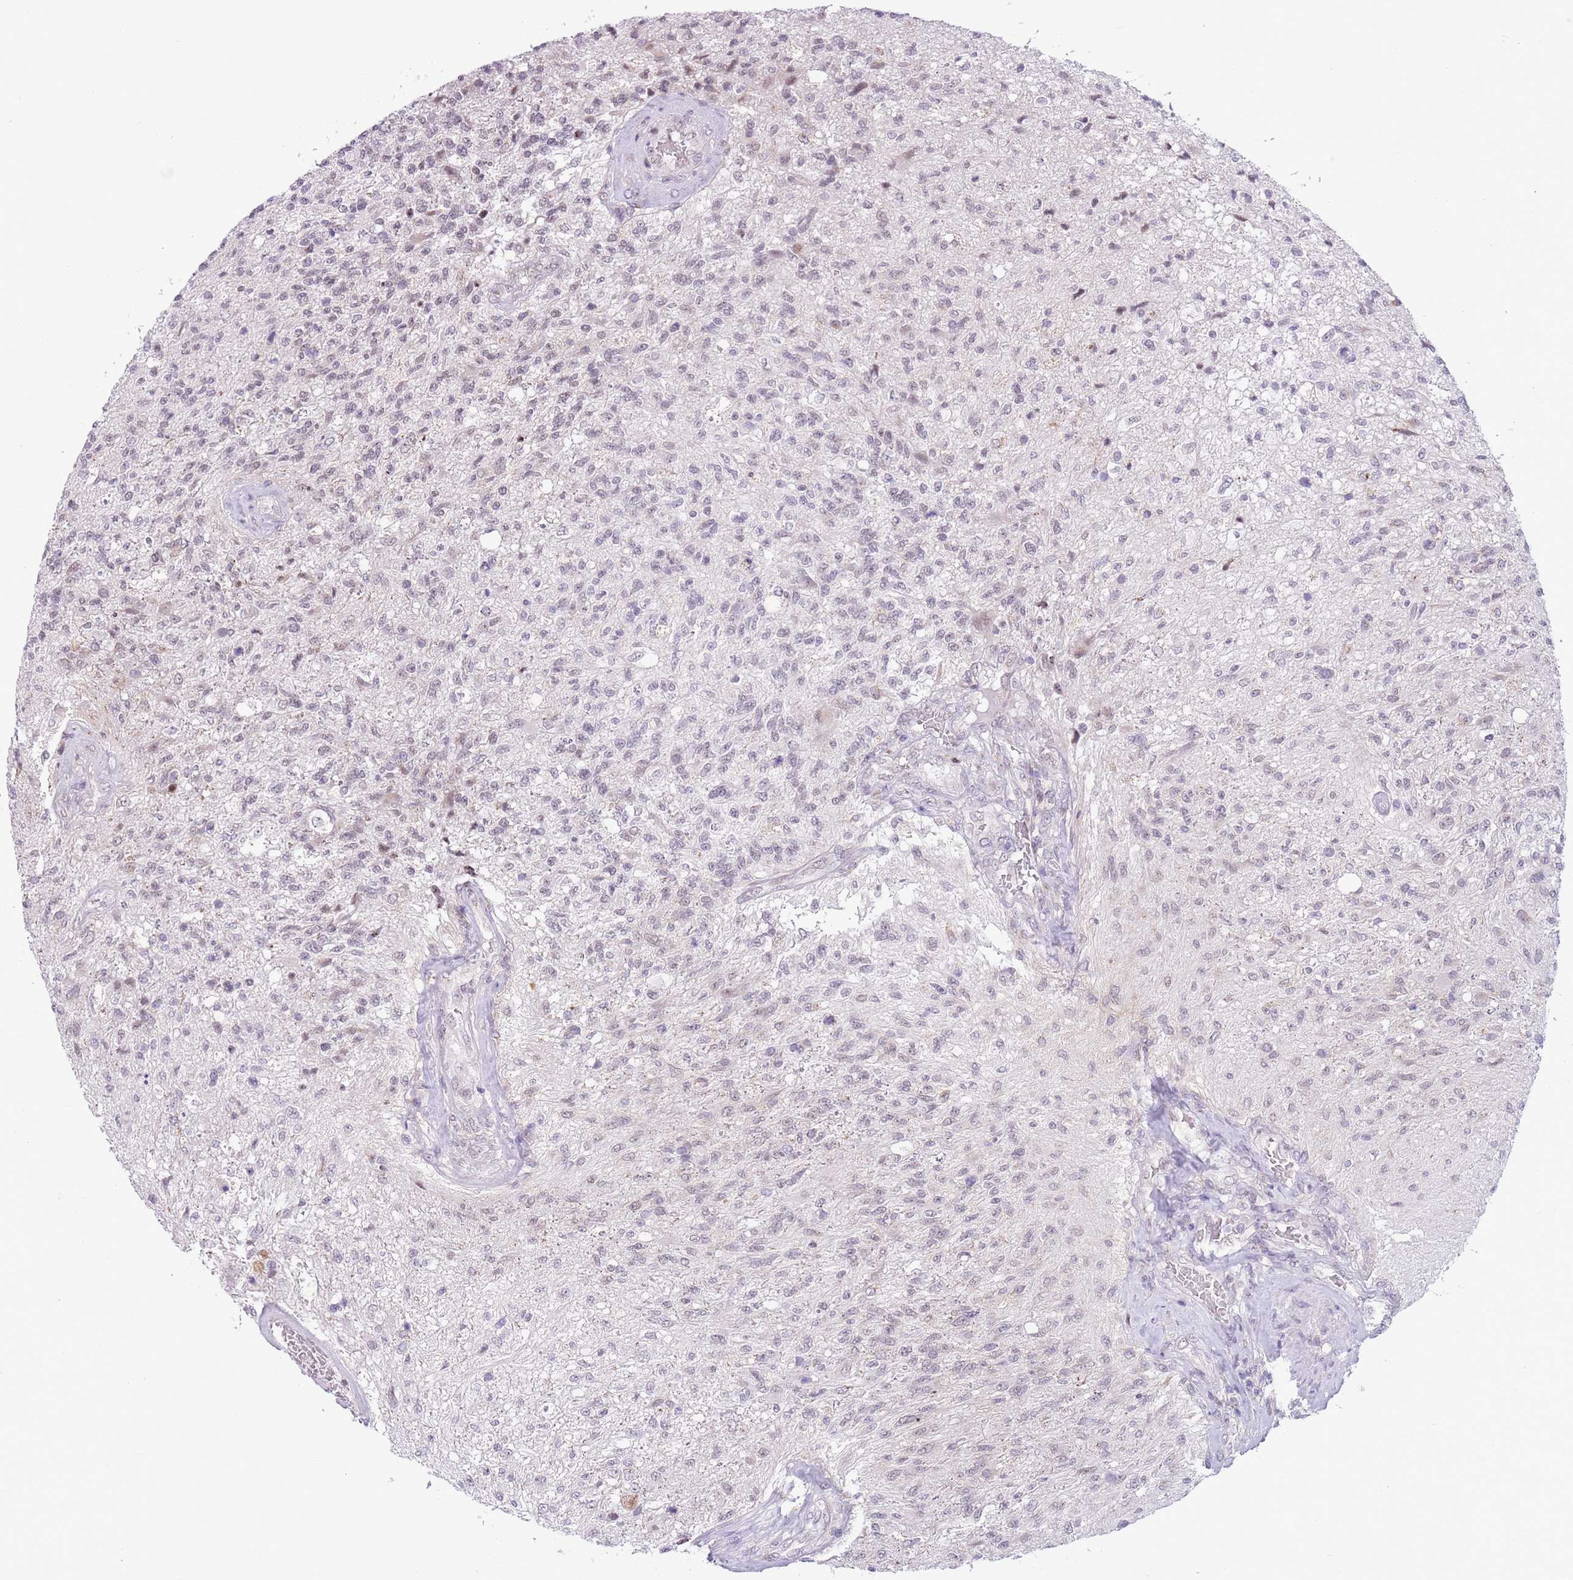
{"staining": {"intensity": "weak", "quantity": "25%-75%", "location": "nuclear"}, "tissue": "glioma", "cell_type": "Tumor cells", "image_type": "cancer", "snomed": [{"axis": "morphology", "description": "Glioma, malignant, High grade"}, {"axis": "topography", "description": "Brain"}], "caption": "Glioma stained with DAB immunohistochemistry shows low levels of weak nuclear expression in about 25%-75% of tumor cells.", "gene": "ZNF576", "patient": {"sex": "male", "age": 56}}